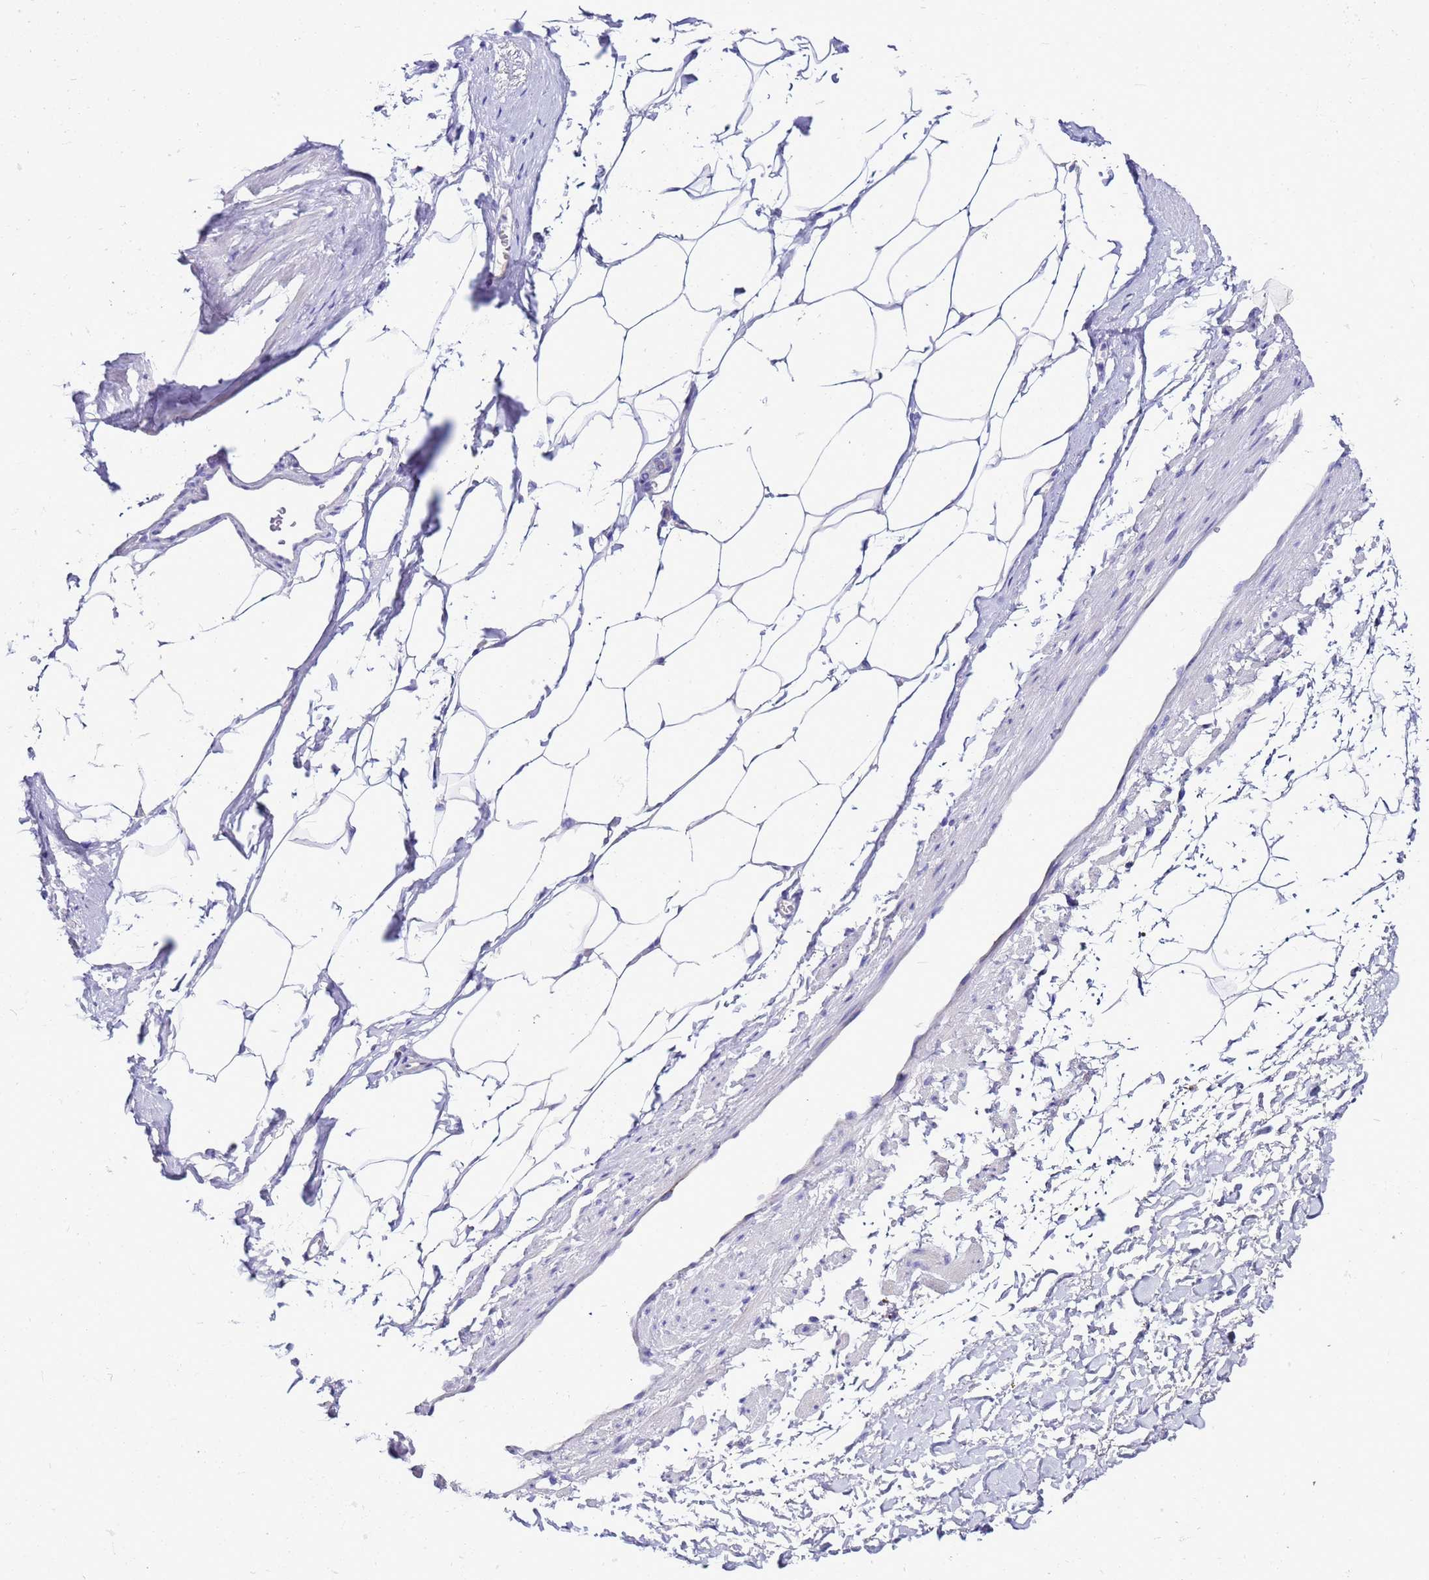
{"staining": {"intensity": "negative", "quantity": "none", "location": "none"}, "tissue": "adipose tissue", "cell_type": "Adipocytes", "image_type": "normal", "snomed": [{"axis": "morphology", "description": "Normal tissue, NOS"}, {"axis": "morphology", "description": "Adenocarcinoma, Low grade"}, {"axis": "topography", "description": "Prostate"}, {"axis": "topography", "description": "Peripheral nerve tissue"}], "caption": "Immunohistochemical staining of benign human adipose tissue demonstrates no significant positivity in adipocytes. (DAB immunohistochemistry (IHC), high magnification).", "gene": "BEST2", "patient": {"sex": "male", "age": 63}}